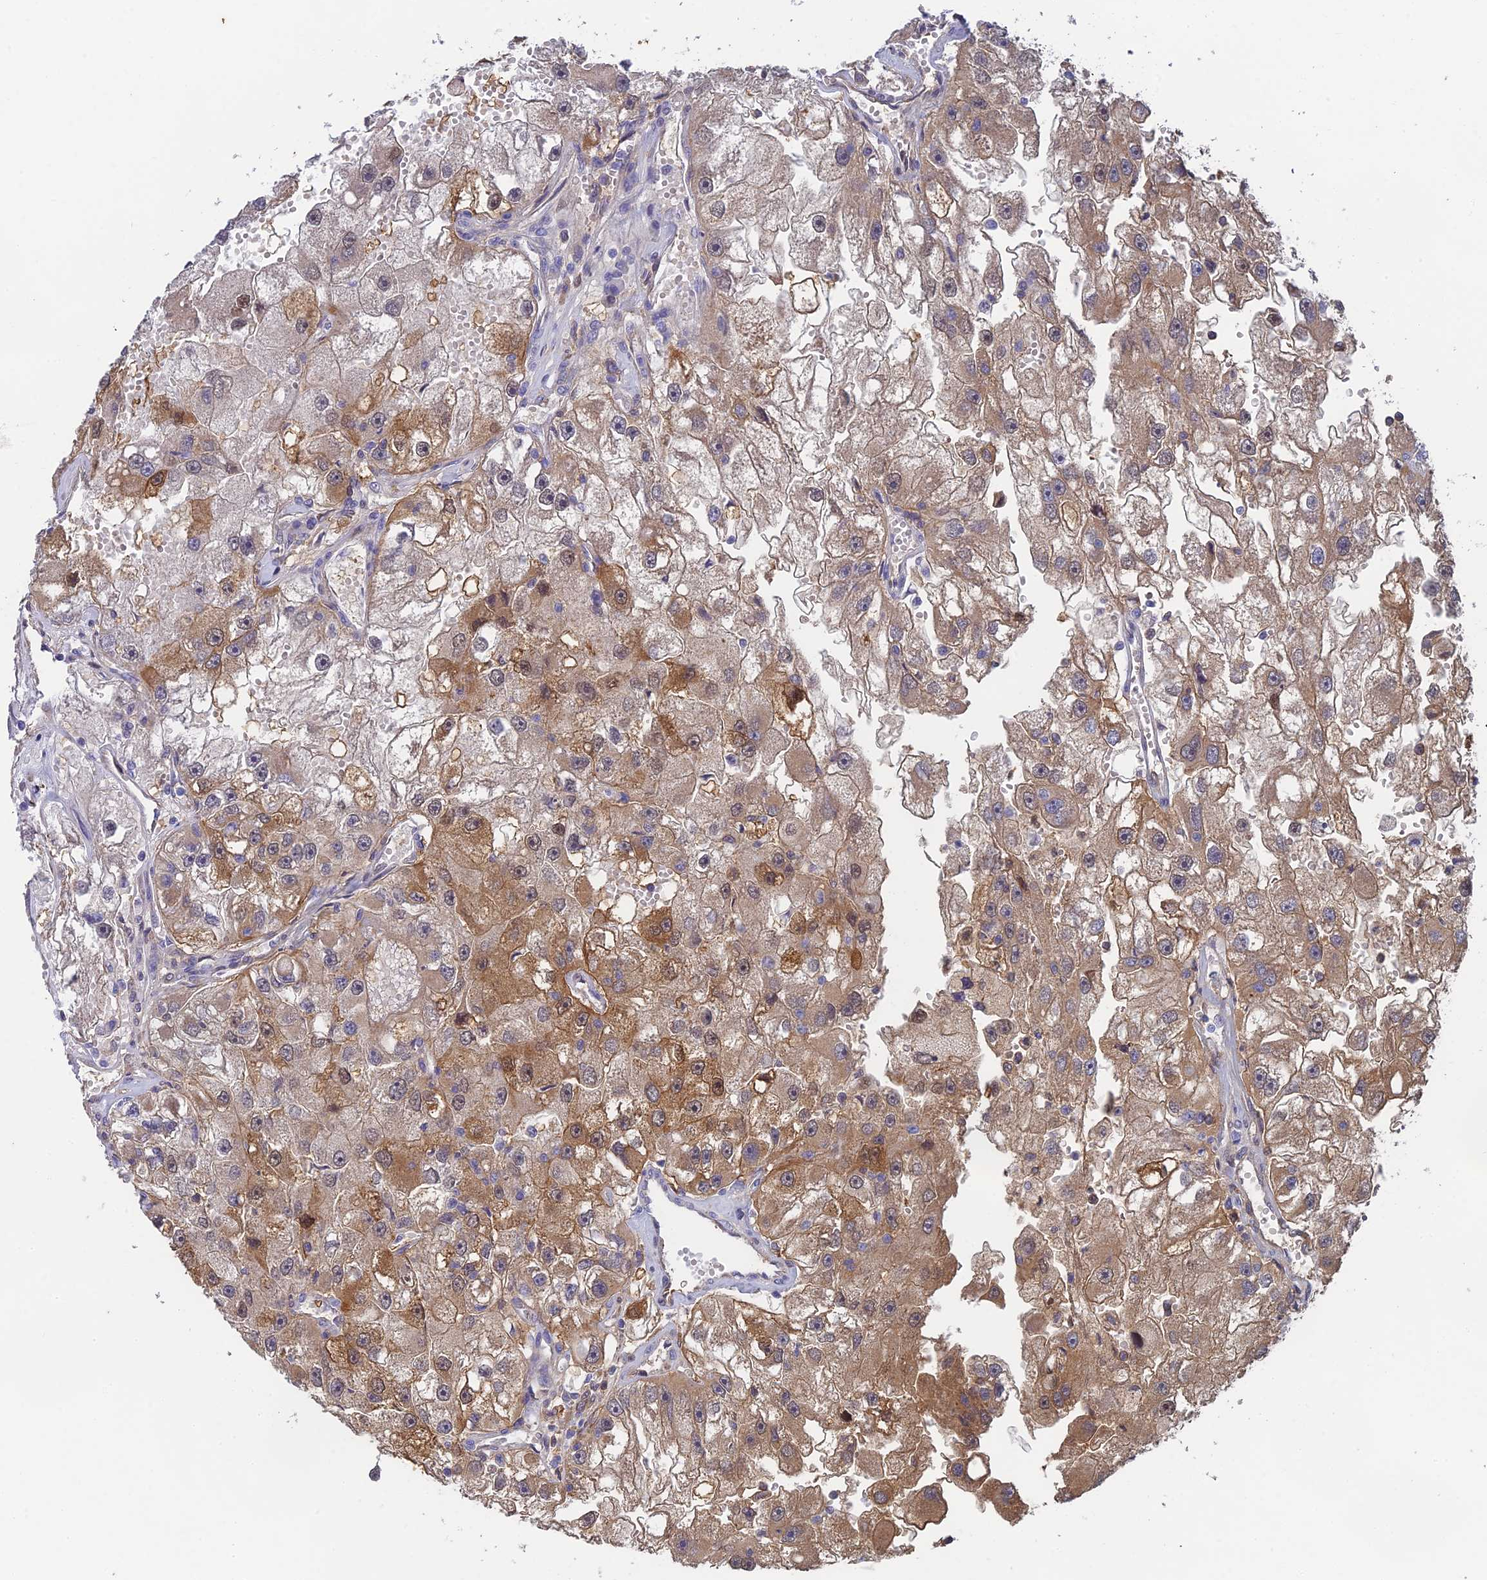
{"staining": {"intensity": "moderate", "quantity": "25%-75%", "location": "cytoplasmic/membranous"}, "tissue": "renal cancer", "cell_type": "Tumor cells", "image_type": "cancer", "snomed": [{"axis": "morphology", "description": "Adenocarcinoma, NOS"}, {"axis": "topography", "description": "Kidney"}], "caption": "The immunohistochemical stain highlights moderate cytoplasmic/membranous staining in tumor cells of adenocarcinoma (renal) tissue.", "gene": "MRPL17", "patient": {"sex": "male", "age": 63}}